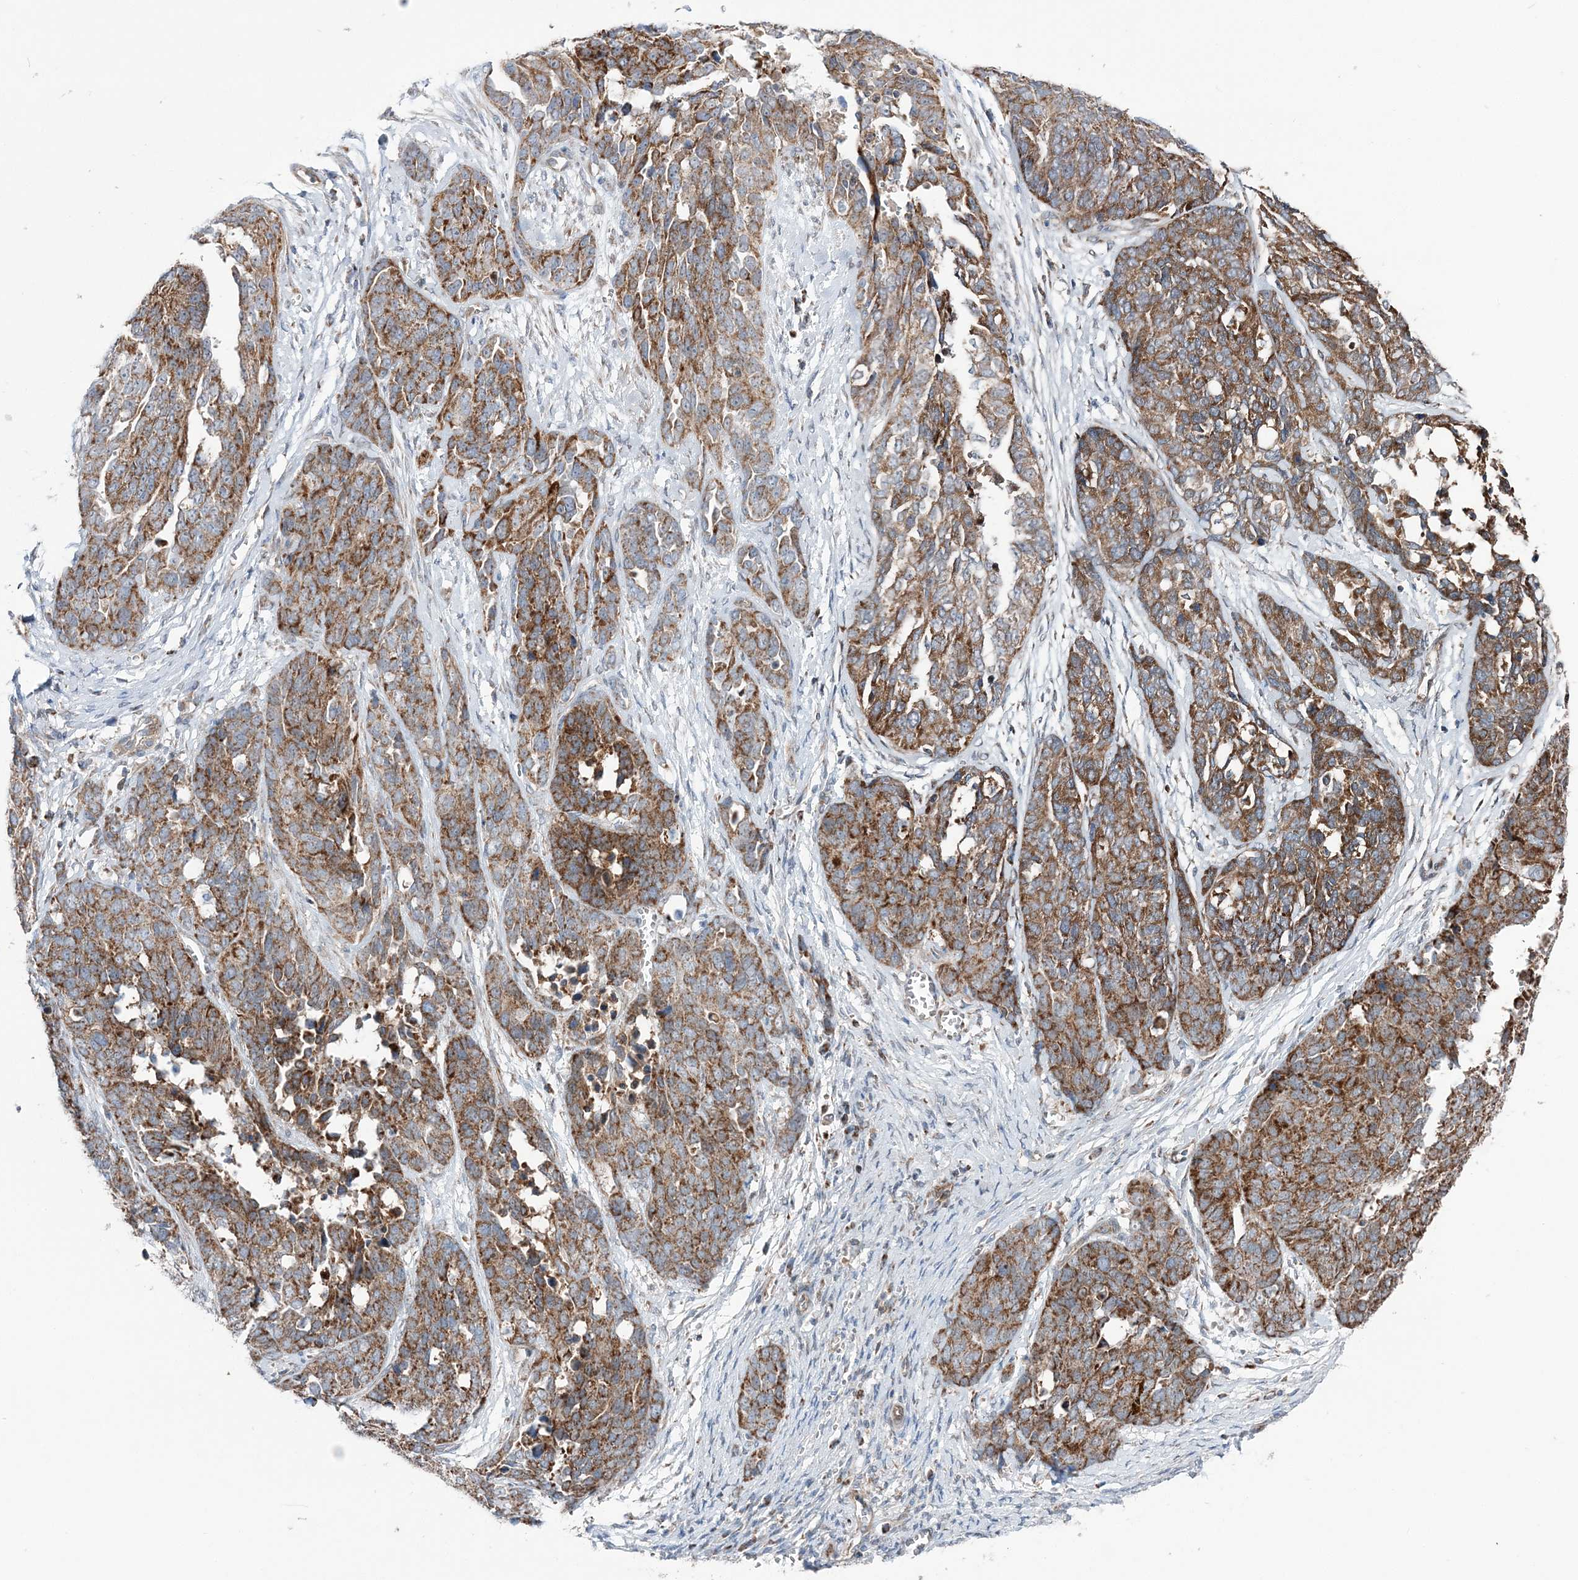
{"staining": {"intensity": "moderate", "quantity": ">75%", "location": "cytoplasmic/membranous"}, "tissue": "ovarian cancer", "cell_type": "Tumor cells", "image_type": "cancer", "snomed": [{"axis": "morphology", "description": "Cystadenocarcinoma, serous, NOS"}, {"axis": "topography", "description": "Ovary"}], "caption": "A micrograph showing moderate cytoplasmic/membranous staining in approximately >75% of tumor cells in ovarian cancer (serous cystadenocarcinoma), as visualized by brown immunohistochemical staining.", "gene": "OPA1", "patient": {"sex": "female", "age": 44}}